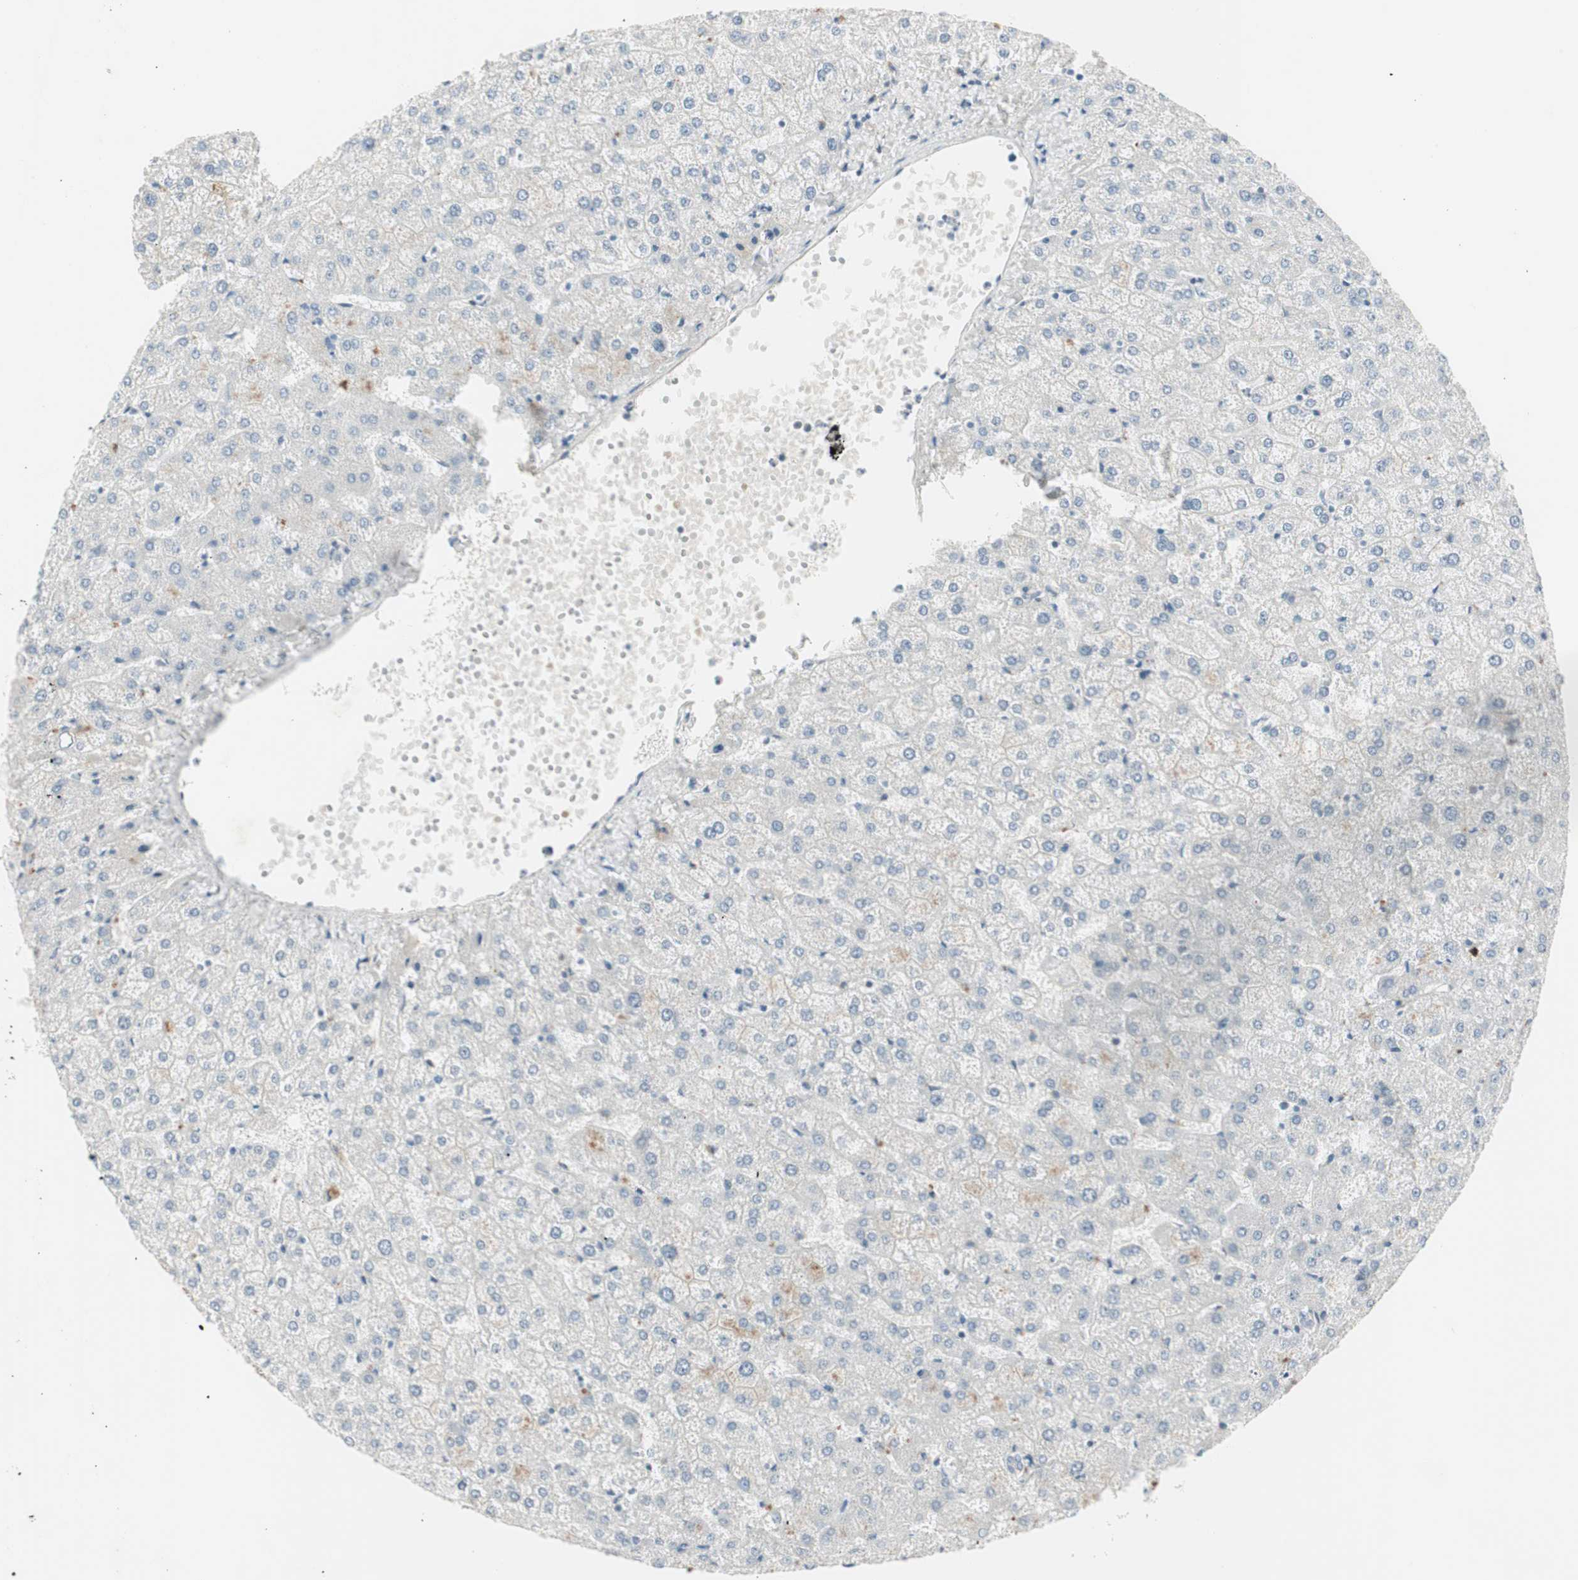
{"staining": {"intensity": "negative", "quantity": "none", "location": "none"}, "tissue": "liver", "cell_type": "Cholangiocytes", "image_type": "normal", "snomed": [{"axis": "morphology", "description": "Normal tissue, NOS"}, {"axis": "topography", "description": "Liver"}], "caption": "The image shows no significant staining in cholangiocytes of liver.", "gene": "MAPRE3", "patient": {"sex": "female", "age": 32}}